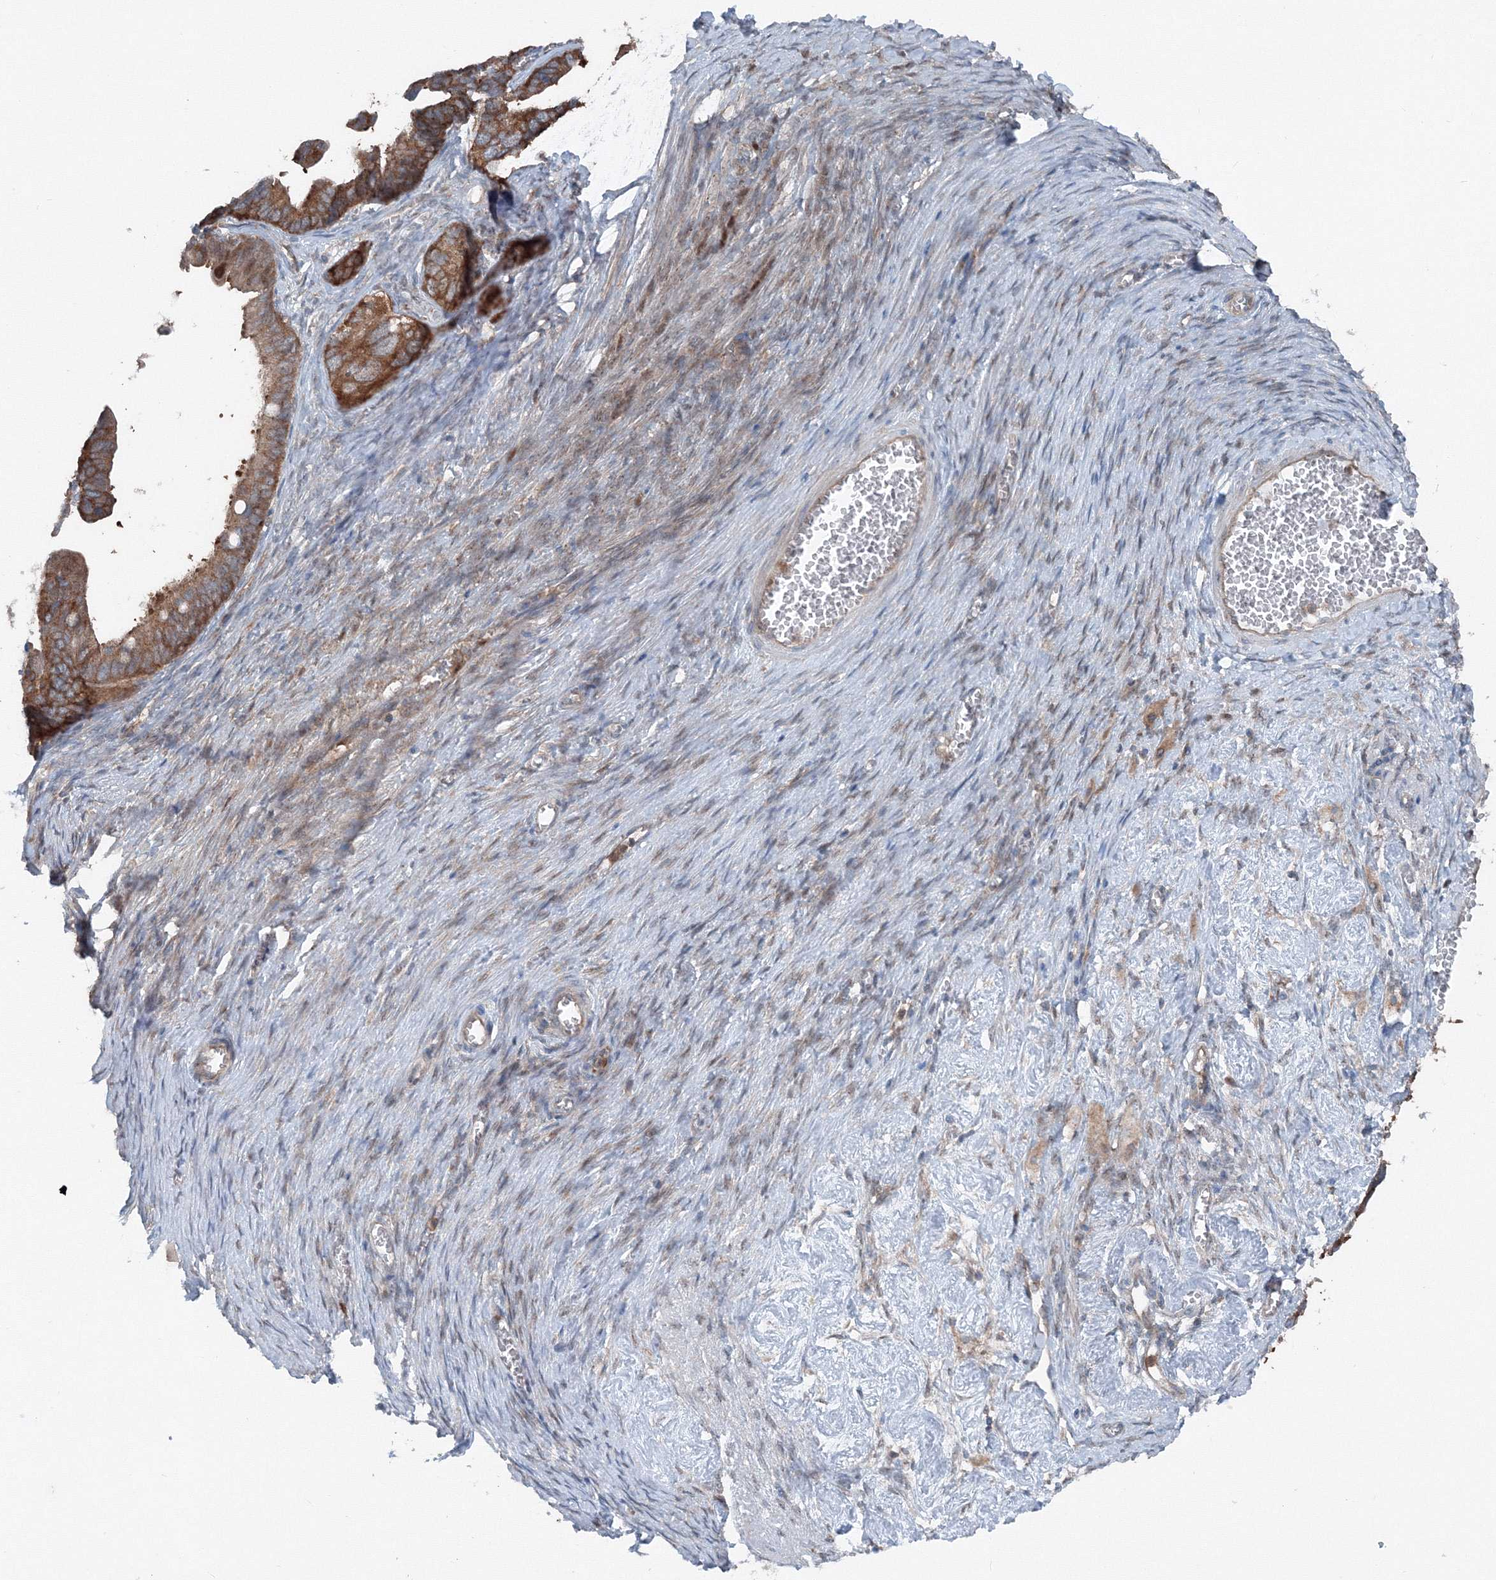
{"staining": {"intensity": "moderate", "quantity": ">75%", "location": "cytoplasmic/membranous"}, "tissue": "ovarian cancer", "cell_type": "Tumor cells", "image_type": "cancer", "snomed": [{"axis": "morphology", "description": "Cystadenocarcinoma, serous, NOS"}, {"axis": "topography", "description": "Ovary"}], "caption": "Ovarian cancer was stained to show a protein in brown. There is medium levels of moderate cytoplasmic/membranous staining in approximately >75% of tumor cells.", "gene": "TPRKB", "patient": {"sex": "female", "age": 56}}